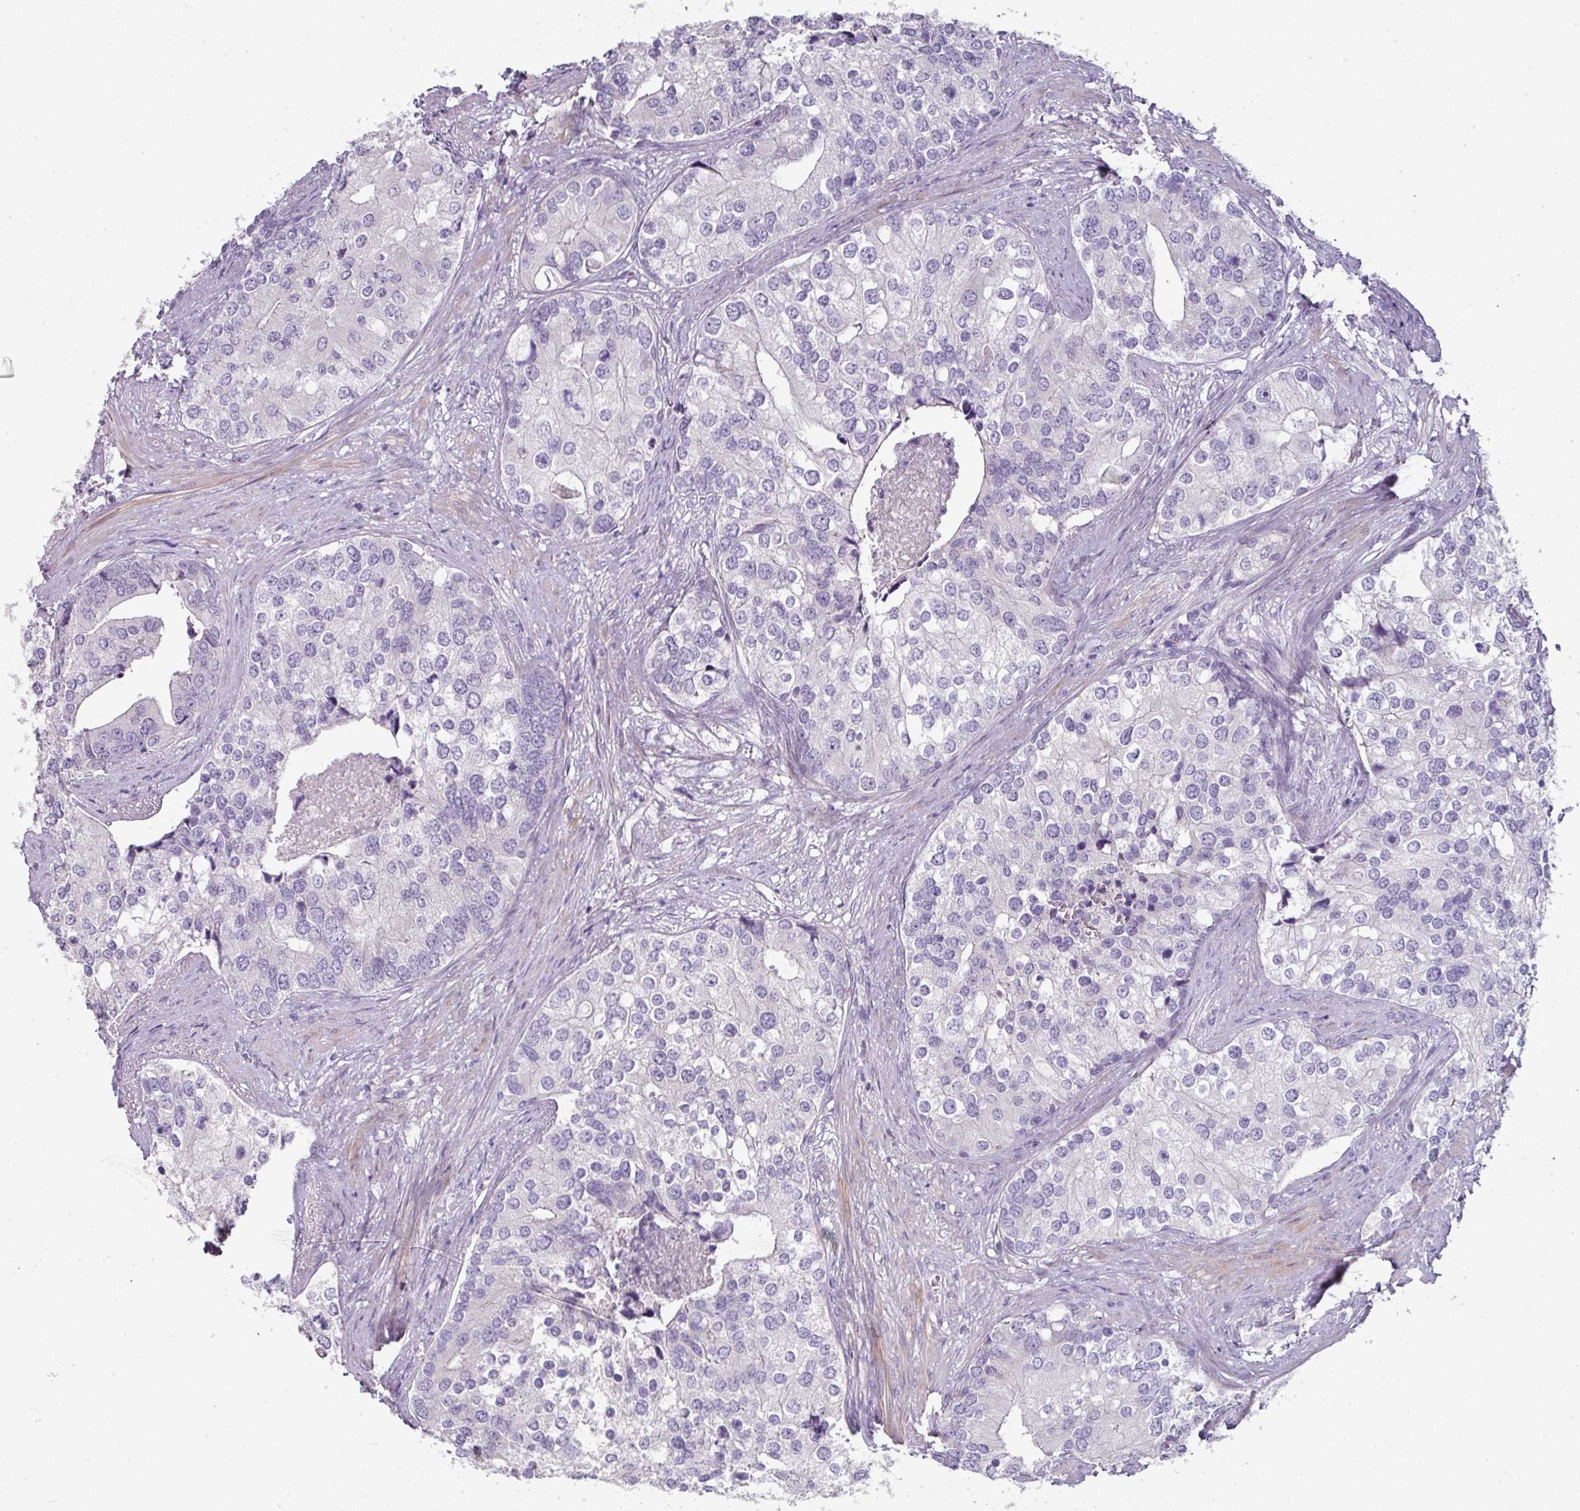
{"staining": {"intensity": "negative", "quantity": "none", "location": "none"}, "tissue": "prostate cancer", "cell_type": "Tumor cells", "image_type": "cancer", "snomed": [{"axis": "morphology", "description": "Adenocarcinoma, High grade"}, {"axis": "topography", "description": "Prostate"}], "caption": "Human adenocarcinoma (high-grade) (prostate) stained for a protein using IHC displays no expression in tumor cells.", "gene": "FHAD1", "patient": {"sex": "male", "age": 62}}